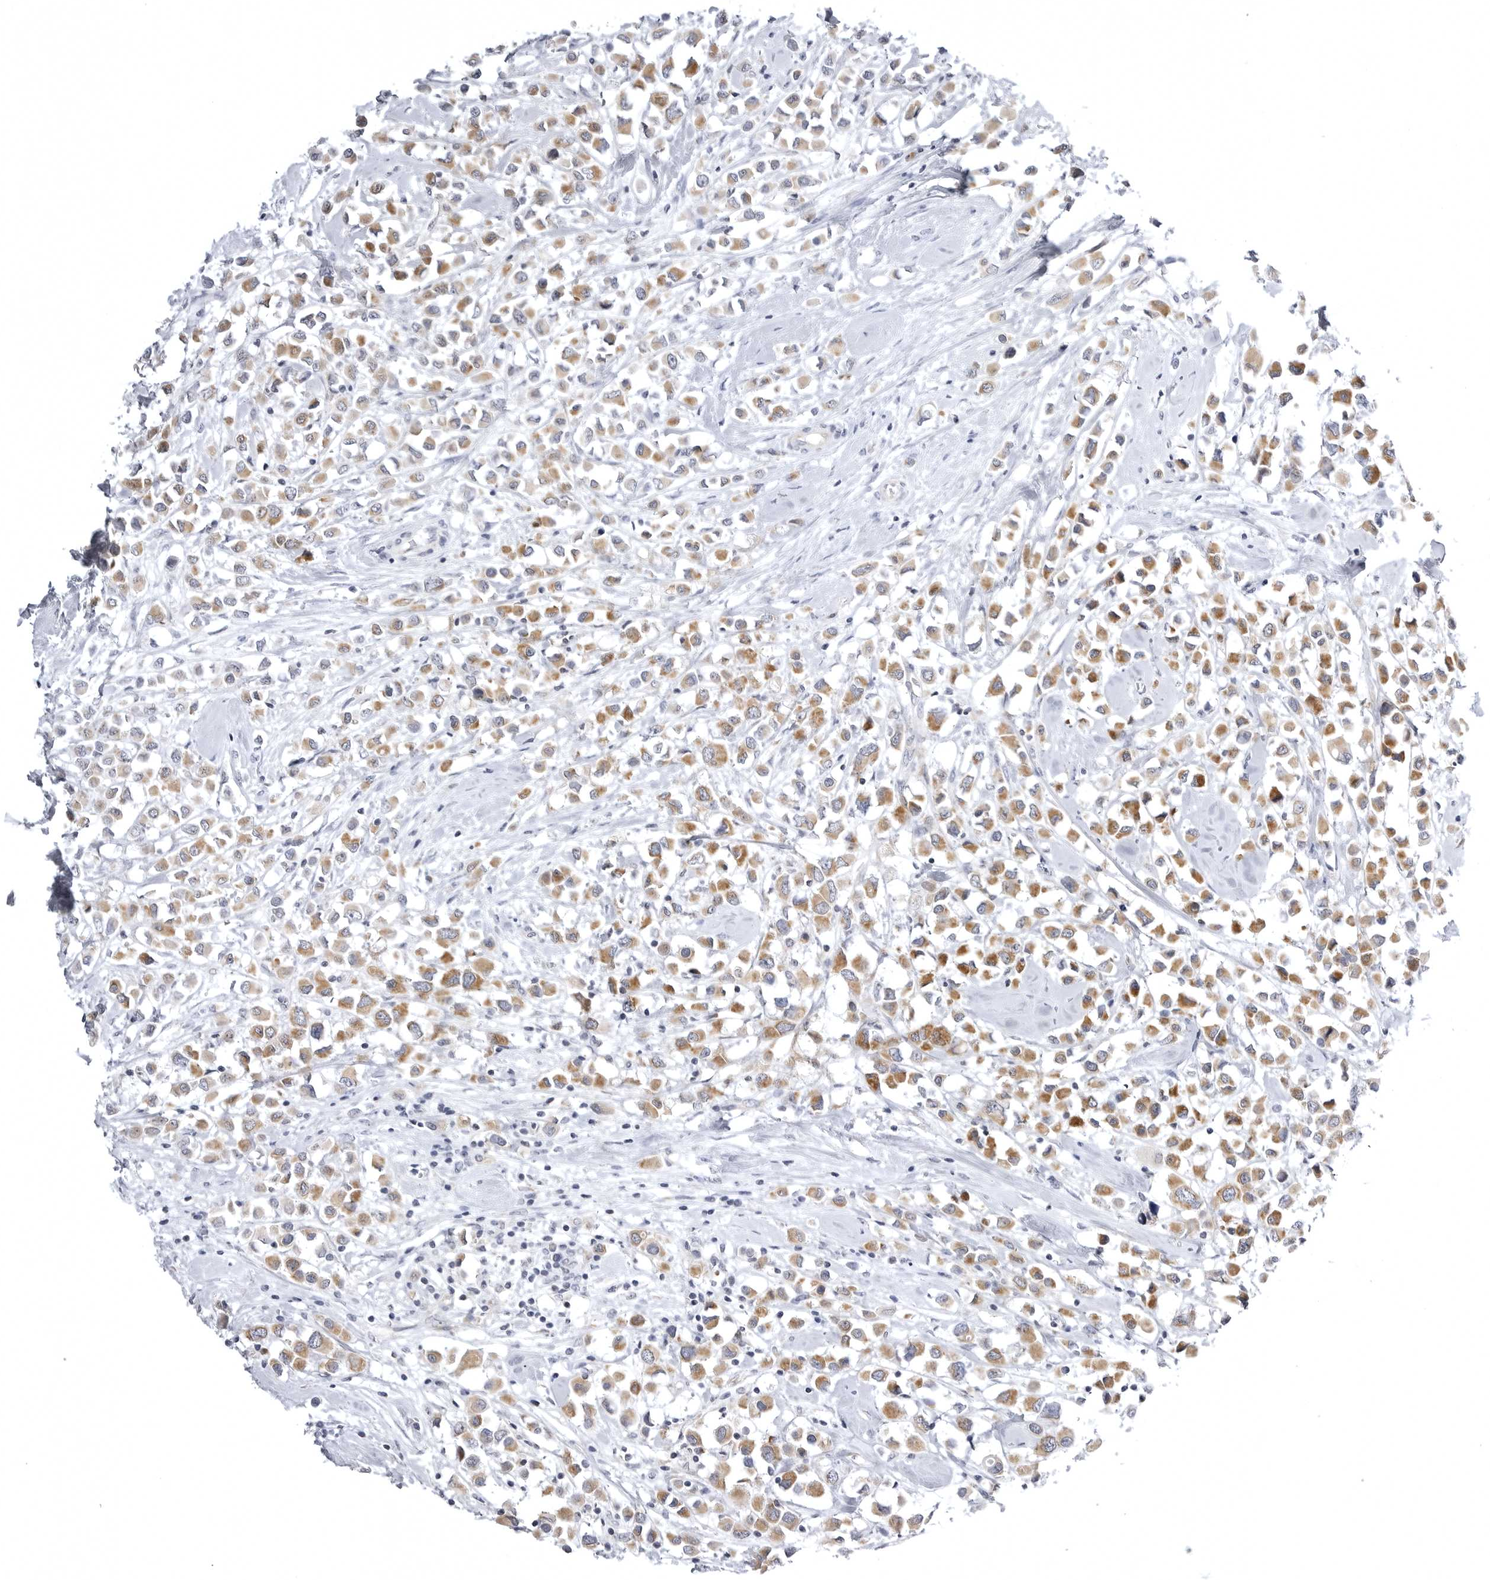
{"staining": {"intensity": "moderate", "quantity": ">75%", "location": "cytoplasmic/membranous"}, "tissue": "breast cancer", "cell_type": "Tumor cells", "image_type": "cancer", "snomed": [{"axis": "morphology", "description": "Duct carcinoma"}, {"axis": "topography", "description": "Breast"}], "caption": "A medium amount of moderate cytoplasmic/membranous expression is seen in approximately >75% of tumor cells in breast cancer tissue. (brown staining indicates protein expression, while blue staining denotes nuclei).", "gene": "TUFM", "patient": {"sex": "female", "age": 61}}